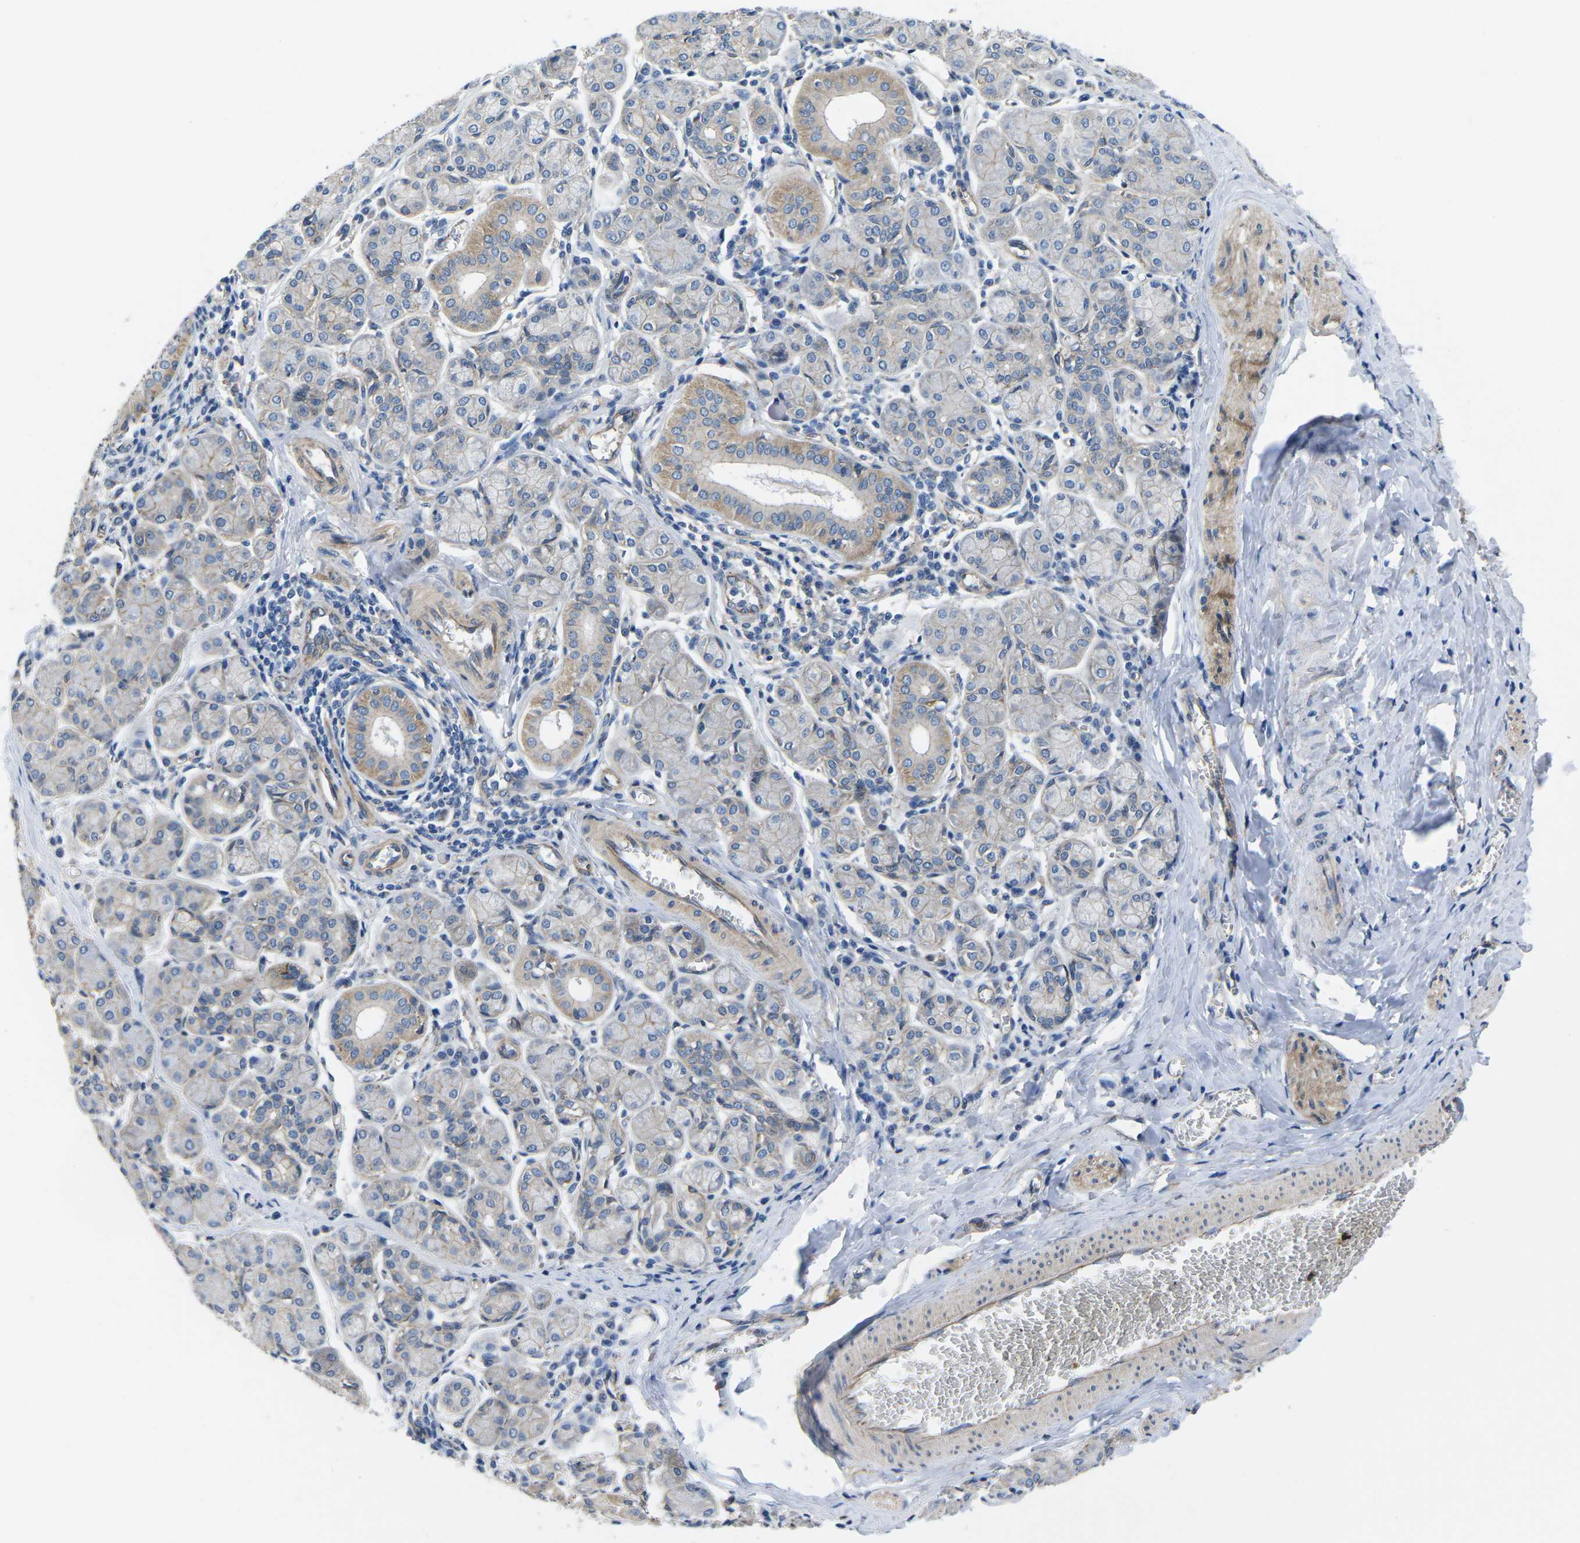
{"staining": {"intensity": "moderate", "quantity": "<25%", "location": "cytoplasmic/membranous"}, "tissue": "salivary gland", "cell_type": "Glandular cells", "image_type": "normal", "snomed": [{"axis": "morphology", "description": "Normal tissue, NOS"}, {"axis": "morphology", "description": "Inflammation, NOS"}, {"axis": "topography", "description": "Lymph node"}, {"axis": "topography", "description": "Salivary gland"}], "caption": "Salivary gland stained for a protein demonstrates moderate cytoplasmic/membranous positivity in glandular cells.", "gene": "CTNND1", "patient": {"sex": "male", "age": 3}}